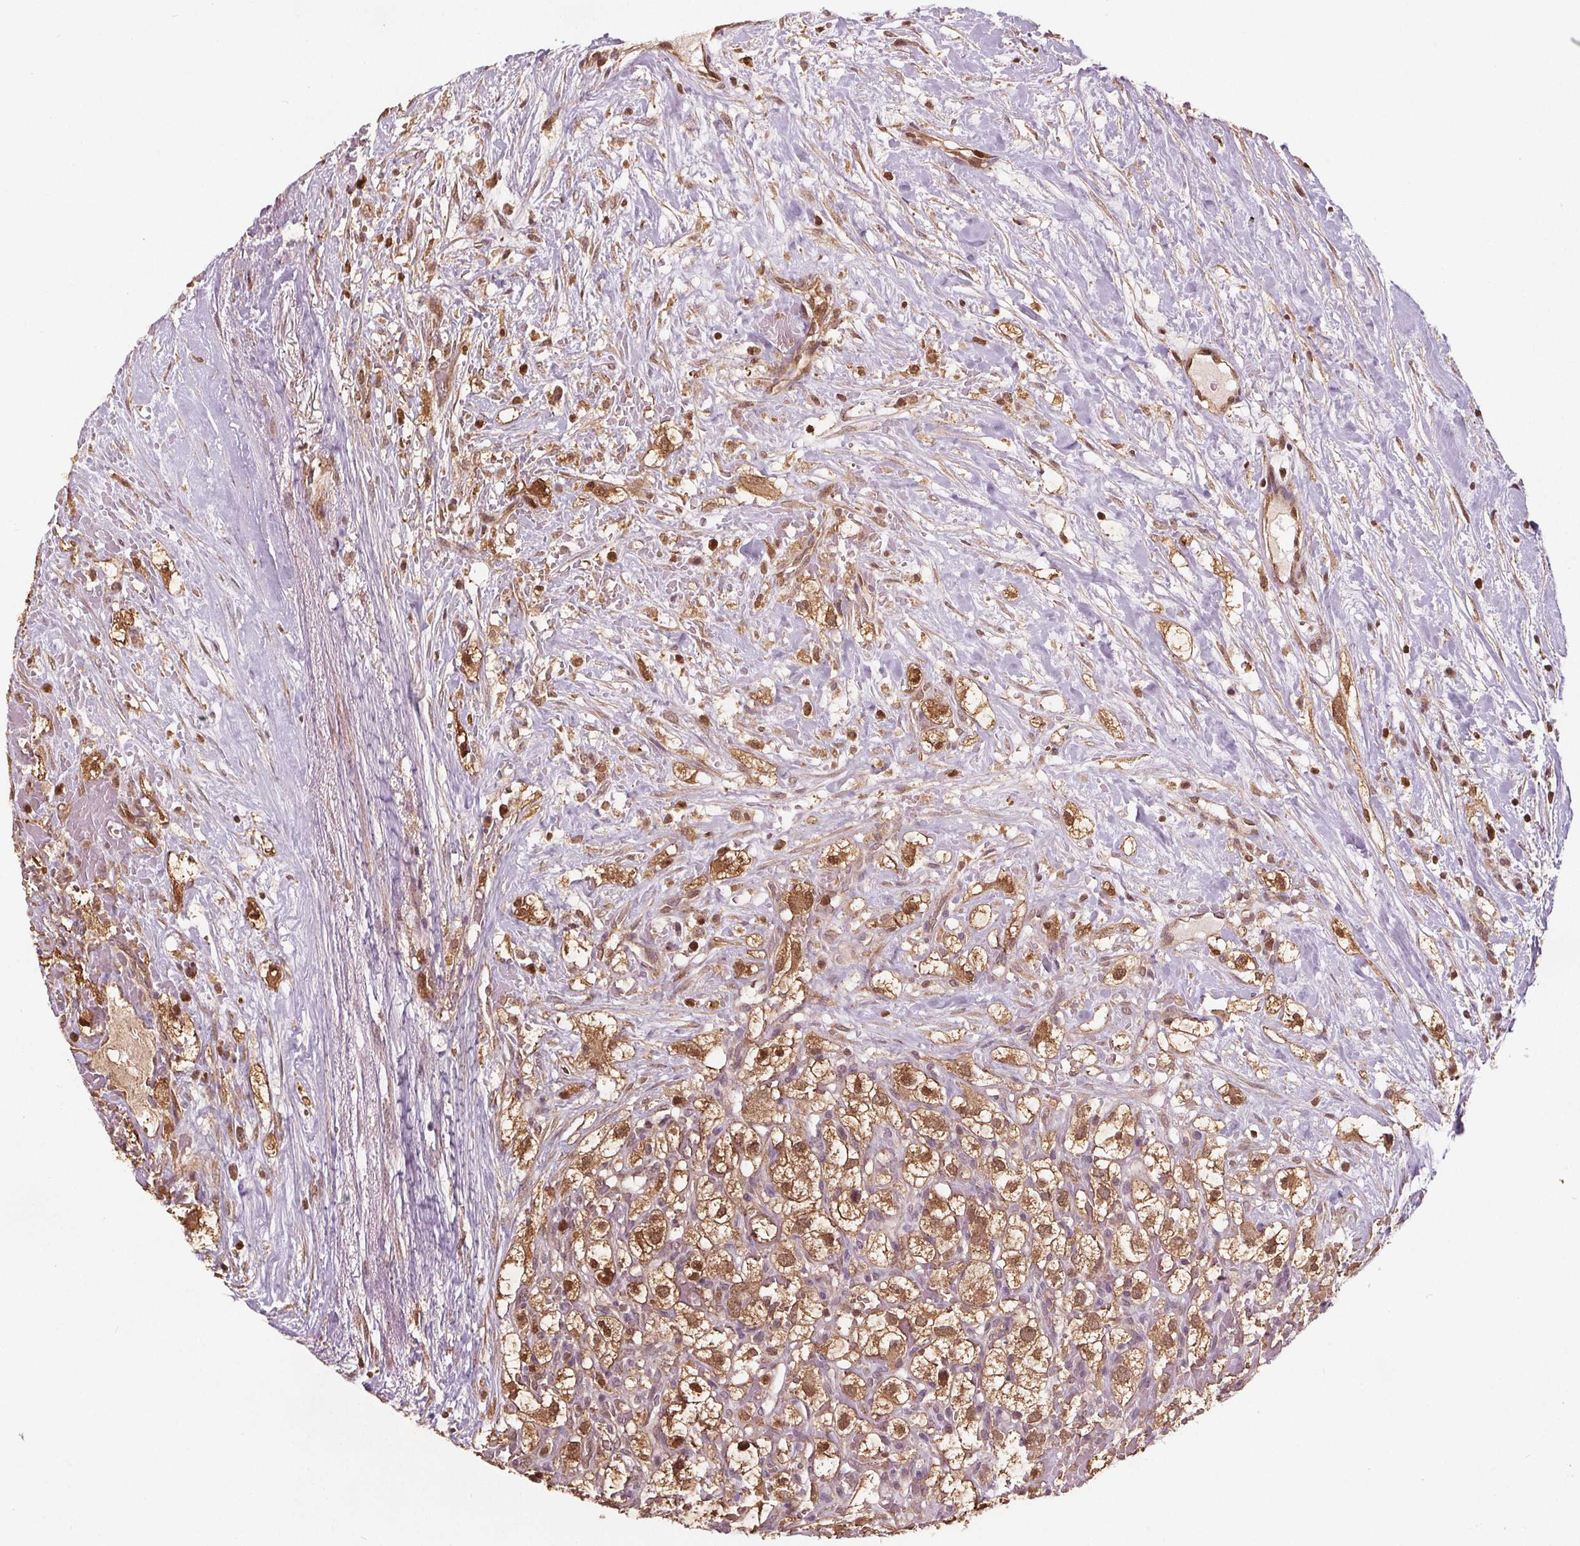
{"staining": {"intensity": "moderate", "quantity": ">75%", "location": "cytoplasmic/membranous,nuclear"}, "tissue": "renal cancer", "cell_type": "Tumor cells", "image_type": "cancer", "snomed": [{"axis": "morphology", "description": "Adenocarcinoma, NOS"}, {"axis": "topography", "description": "Kidney"}], "caption": "Immunohistochemical staining of human adenocarcinoma (renal) shows moderate cytoplasmic/membranous and nuclear protein staining in approximately >75% of tumor cells. (Stains: DAB in brown, nuclei in blue, Microscopy: brightfield microscopy at high magnification).", "gene": "ENO1", "patient": {"sex": "male", "age": 59}}